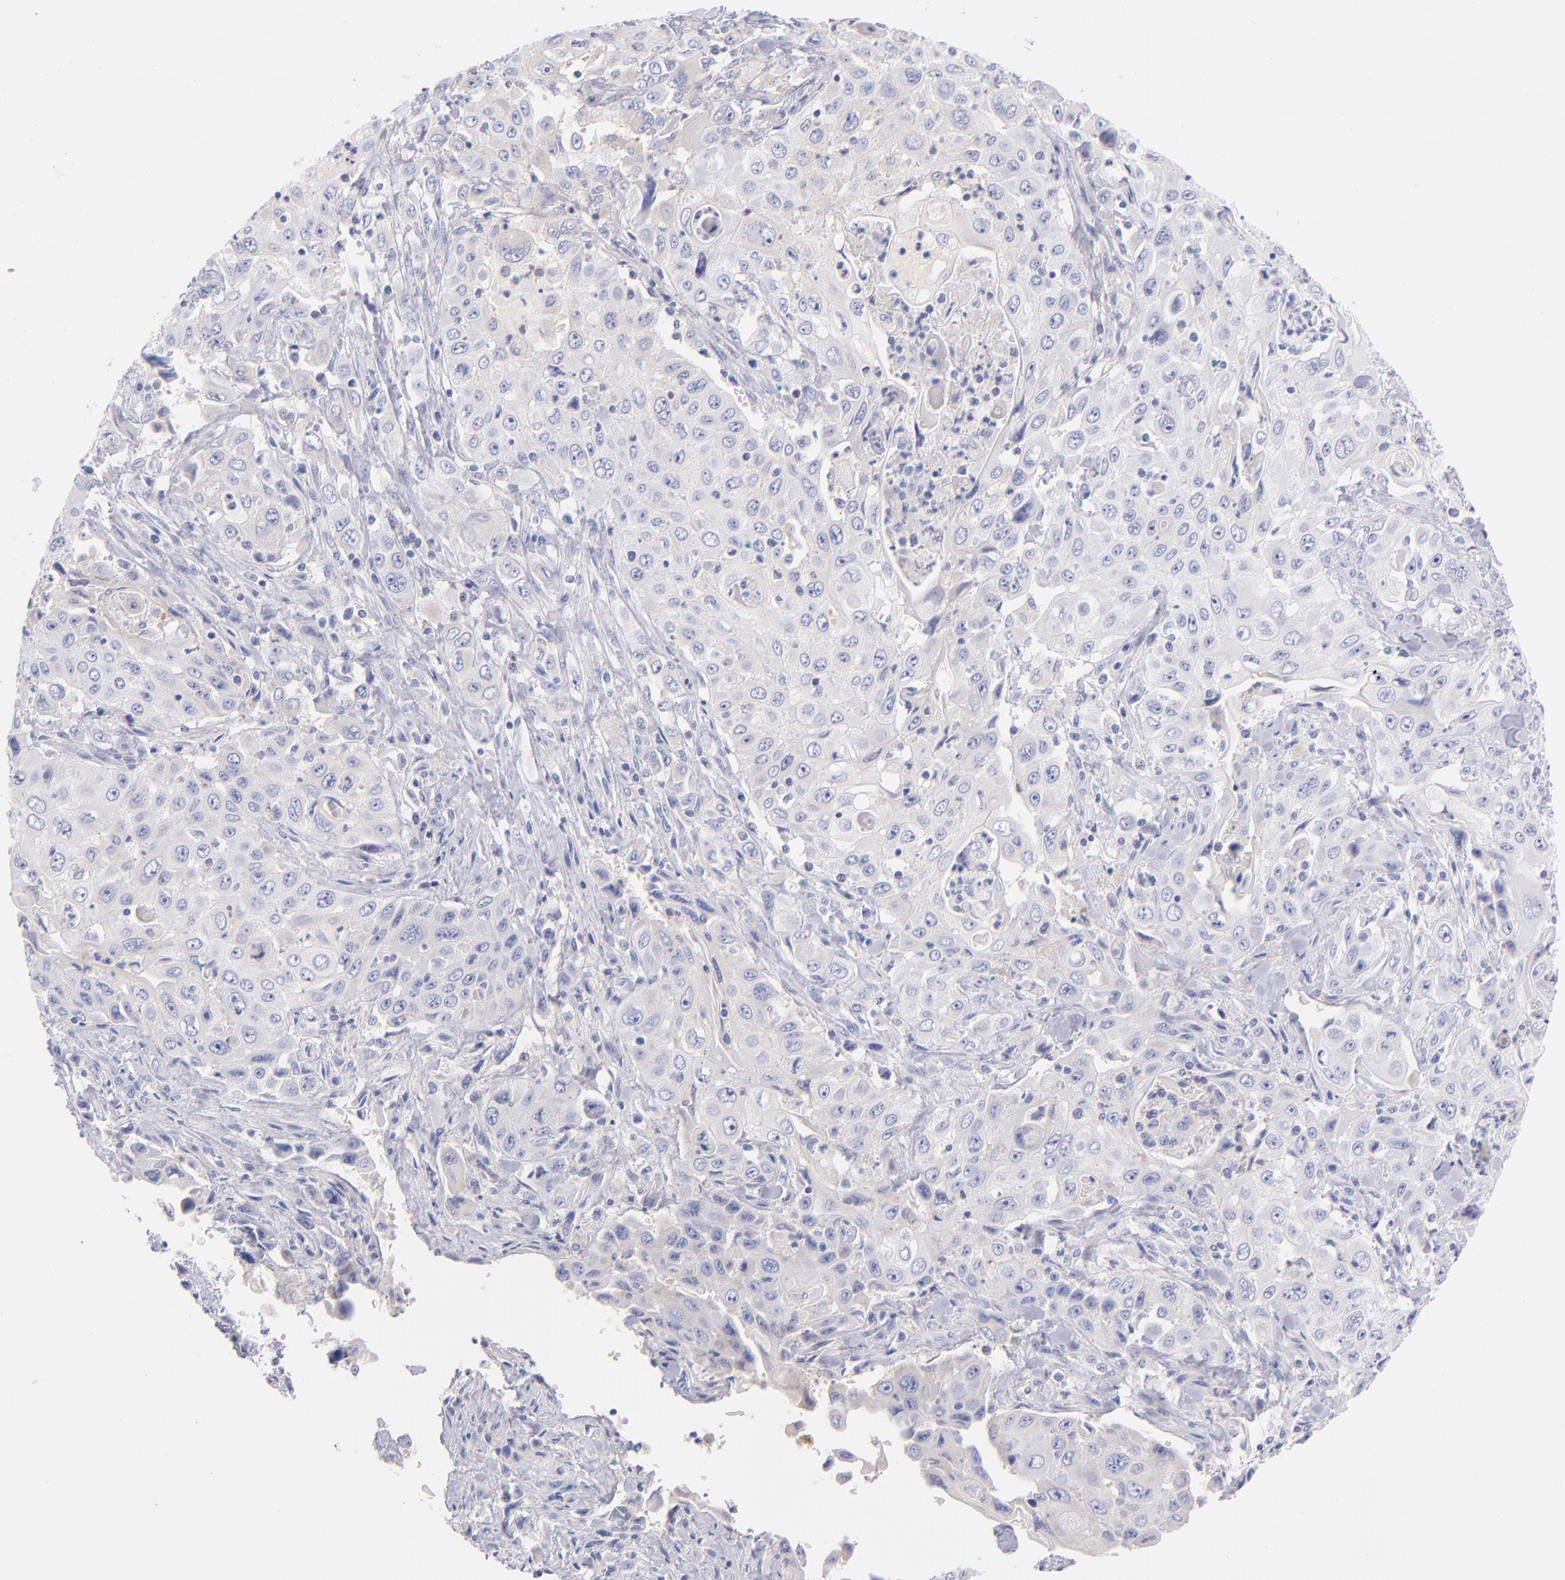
{"staining": {"intensity": "negative", "quantity": "none", "location": "none"}, "tissue": "pancreatic cancer", "cell_type": "Tumor cells", "image_type": "cancer", "snomed": [{"axis": "morphology", "description": "Adenocarcinoma, NOS"}, {"axis": "topography", "description": "Pancreas"}], "caption": "High power microscopy histopathology image of an IHC photomicrograph of pancreatic cancer, revealing no significant staining in tumor cells.", "gene": "HP", "patient": {"sex": "male", "age": 70}}